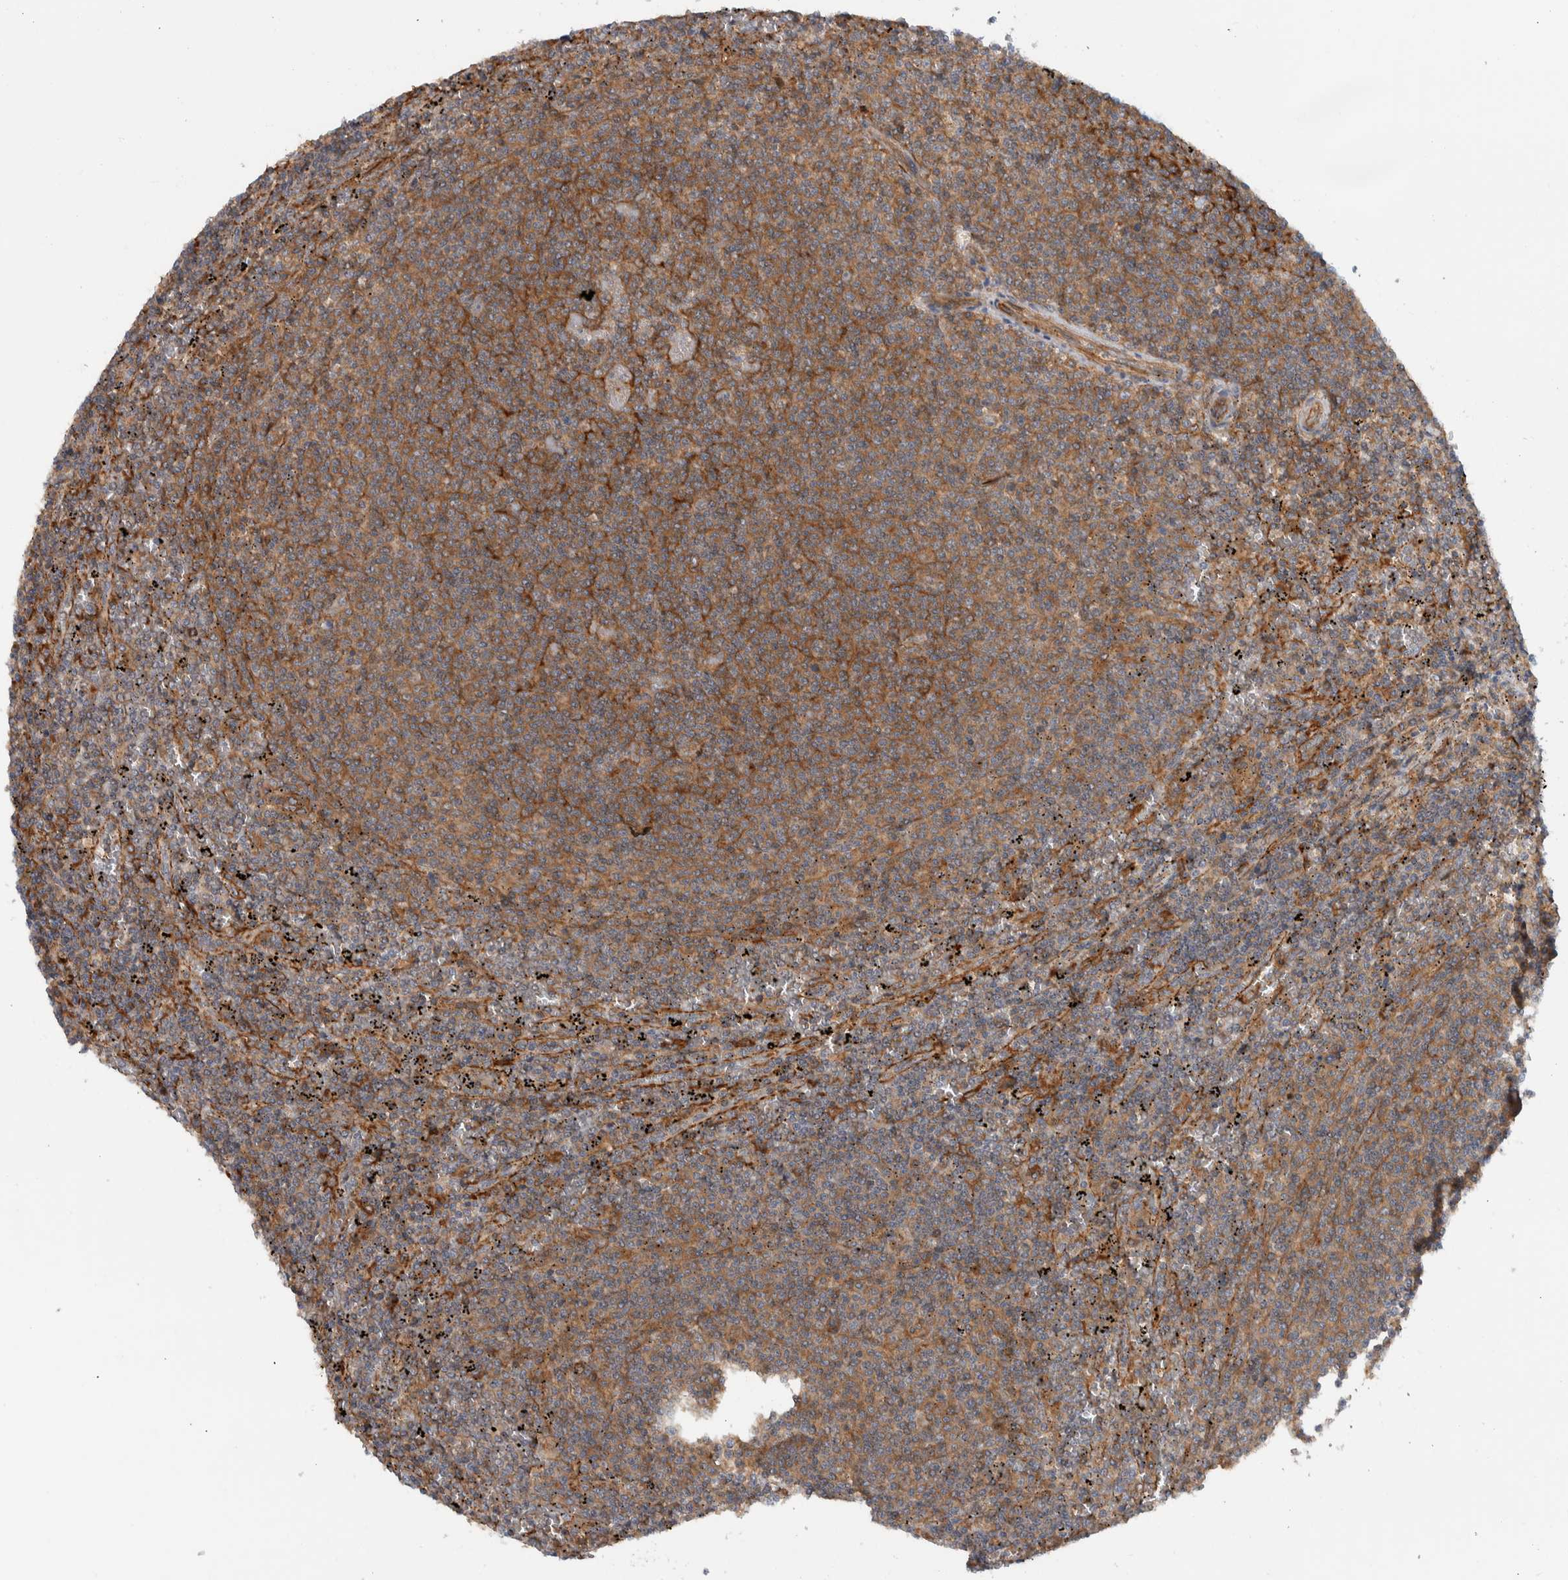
{"staining": {"intensity": "moderate", "quantity": ">75%", "location": "cytoplasmic/membranous"}, "tissue": "lymphoma", "cell_type": "Tumor cells", "image_type": "cancer", "snomed": [{"axis": "morphology", "description": "Malignant lymphoma, non-Hodgkin's type, Low grade"}, {"axis": "topography", "description": "Spleen"}], "caption": "Lymphoma was stained to show a protein in brown. There is medium levels of moderate cytoplasmic/membranous staining in about >75% of tumor cells.", "gene": "MPRIP", "patient": {"sex": "female", "age": 50}}